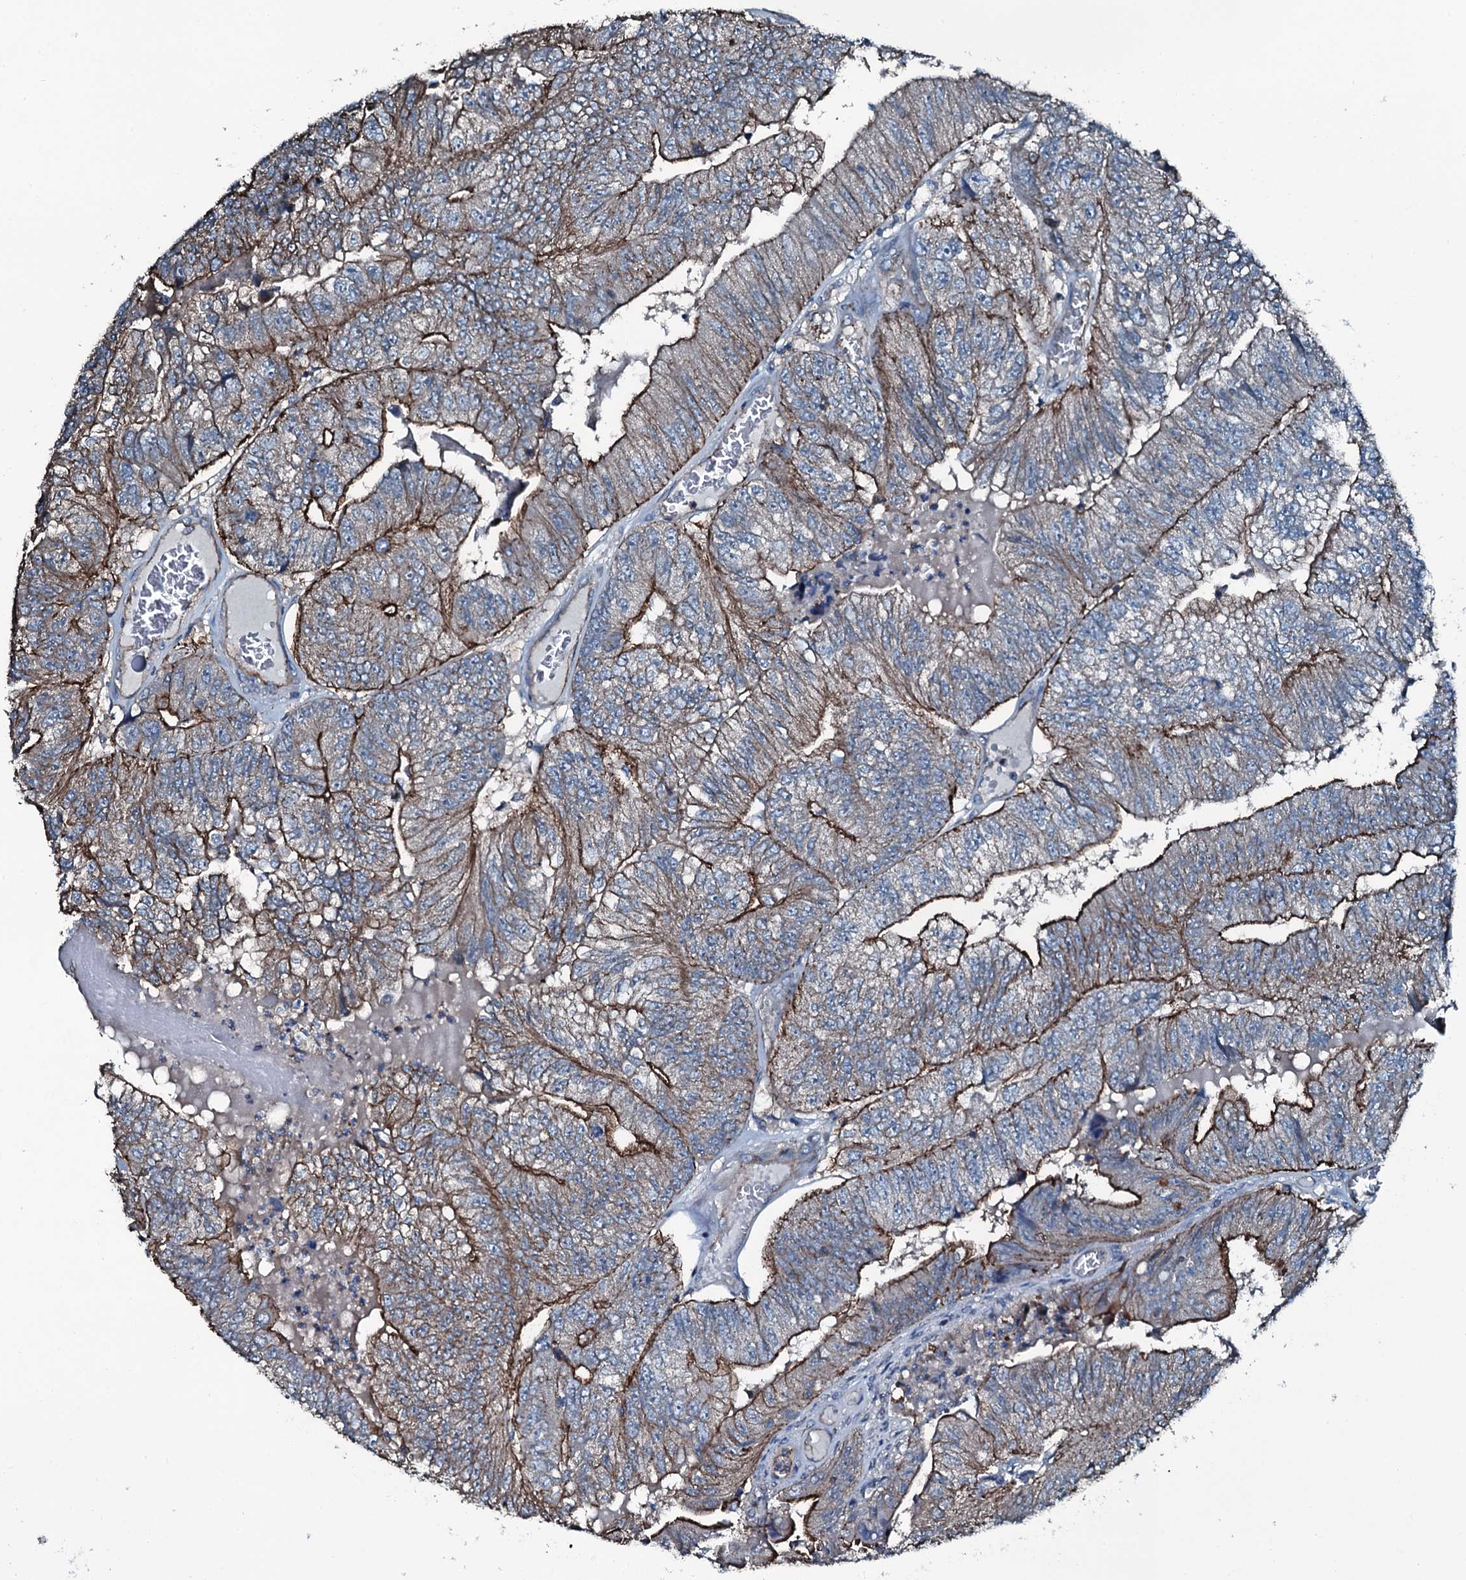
{"staining": {"intensity": "moderate", "quantity": ">75%", "location": "cytoplasmic/membranous"}, "tissue": "colorectal cancer", "cell_type": "Tumor cells", "image_type": "cancer", "snomed": [{"axis": "morphology", "description": "Adenocarcinoma, NOS"}, {"axis": "topography", "description": "Colon"}], "caption": "A histopathology image of human colorectal cancer (adenocarcinoma) stained for a protein shows moderate cytoplasmic/membranous brown staining in tumor cells.", "gene": "SLC25A38", "patient": {"sex": "female", "age": 67}}